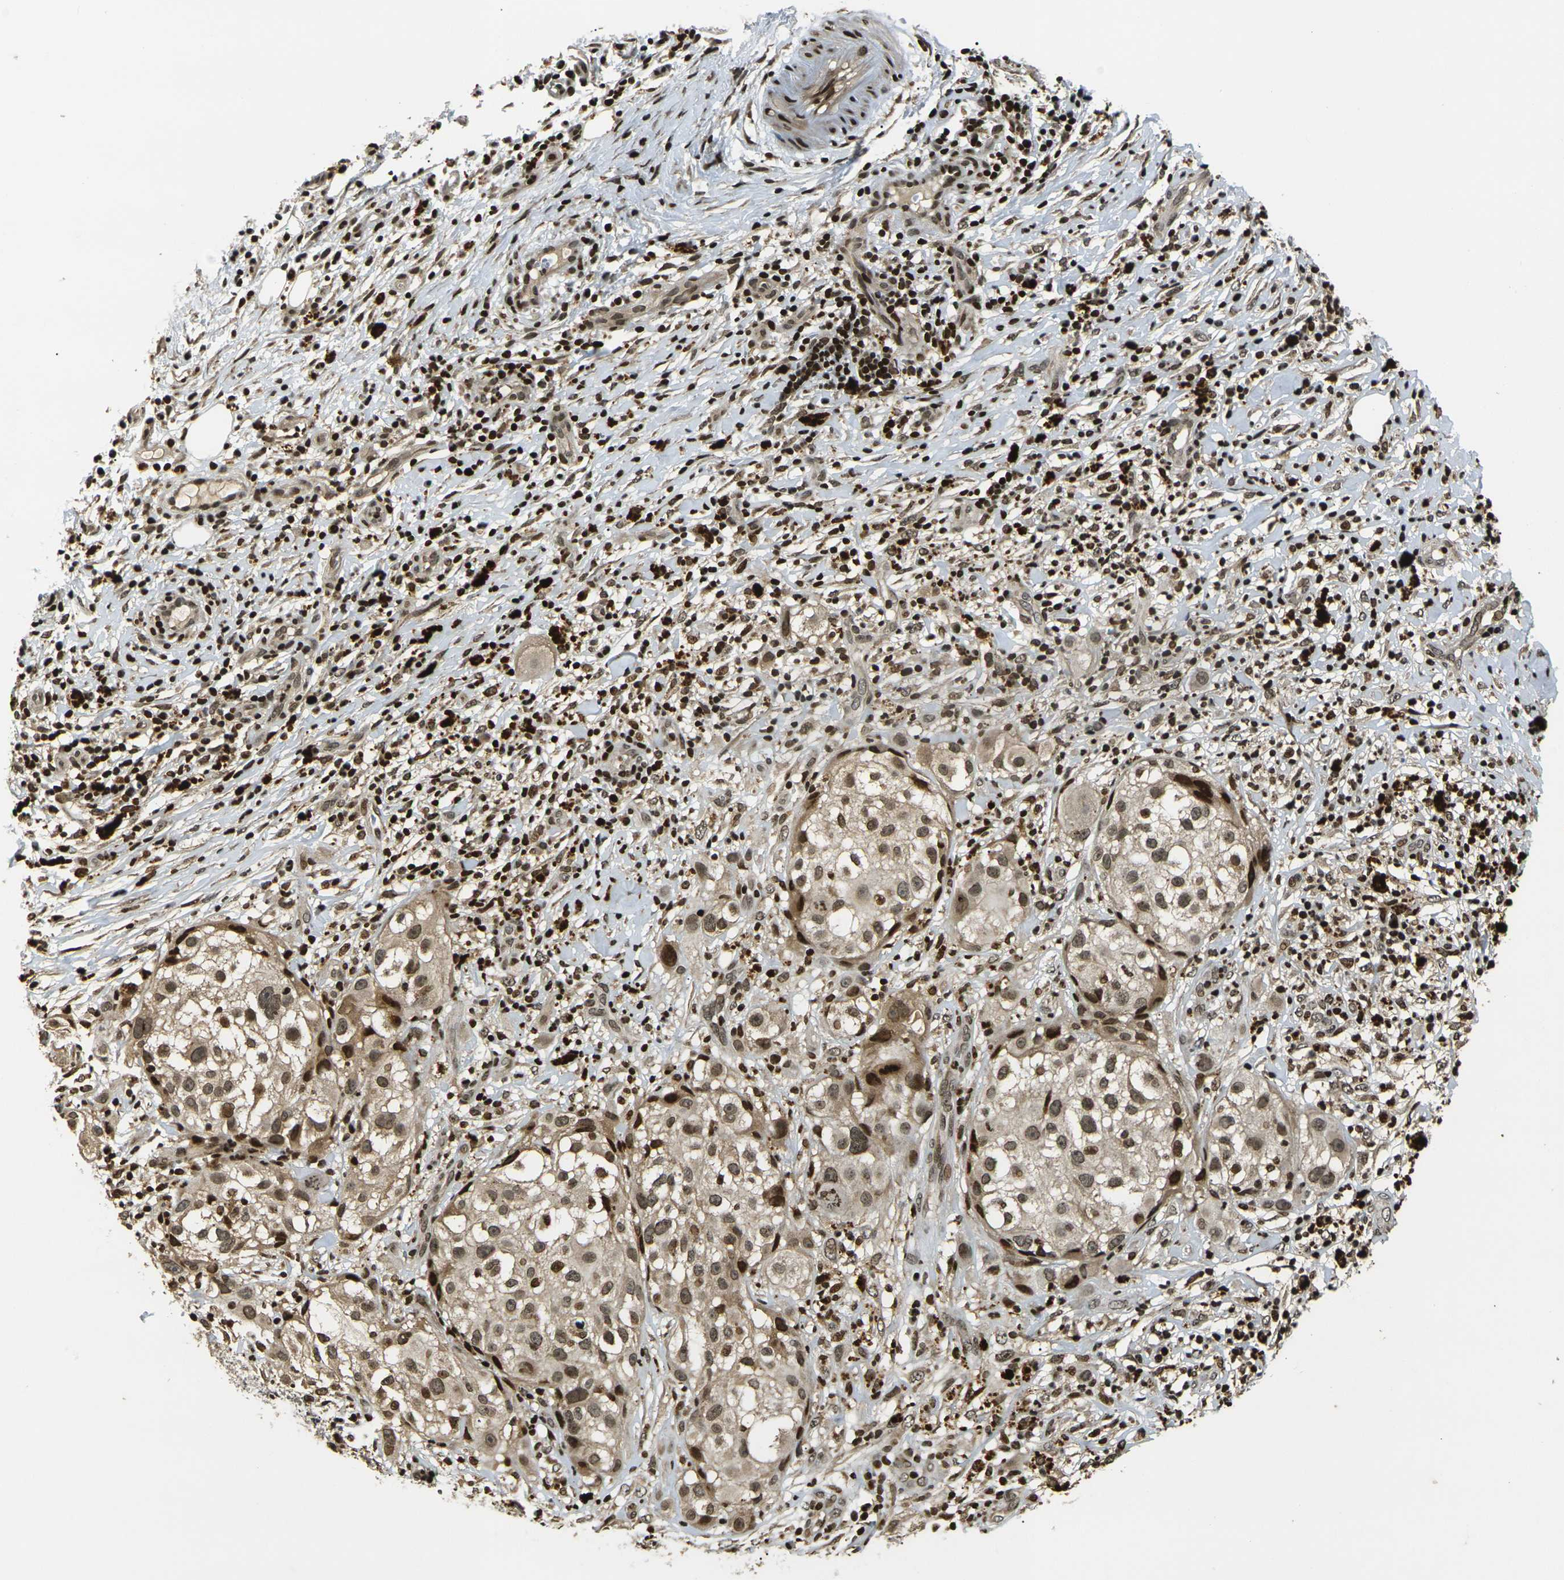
{"staining": {"intensity": "strong", "quantity": ">75%", "location": "cytoplasmic/membranous,nuclear"}, "tissue": "melanoma", "cell_type": "Tumor cells", "image_type": "cancer", "snomed": [{"axis": "morphology", "description": "Necrosis, NOS"}, {"axis": "morphology", "description": "Malignant melanoma, NOS"}, {"axis": "topography", "description": "Skin"}], "caption": "Brown immunohistochemical staining in melanoma shows strong cytoplasmic/membranous and nuclear expression in about >75% of tumor cells.", "gene": "ACTL6A", "patient": {"sex": "female", "age": 87}}